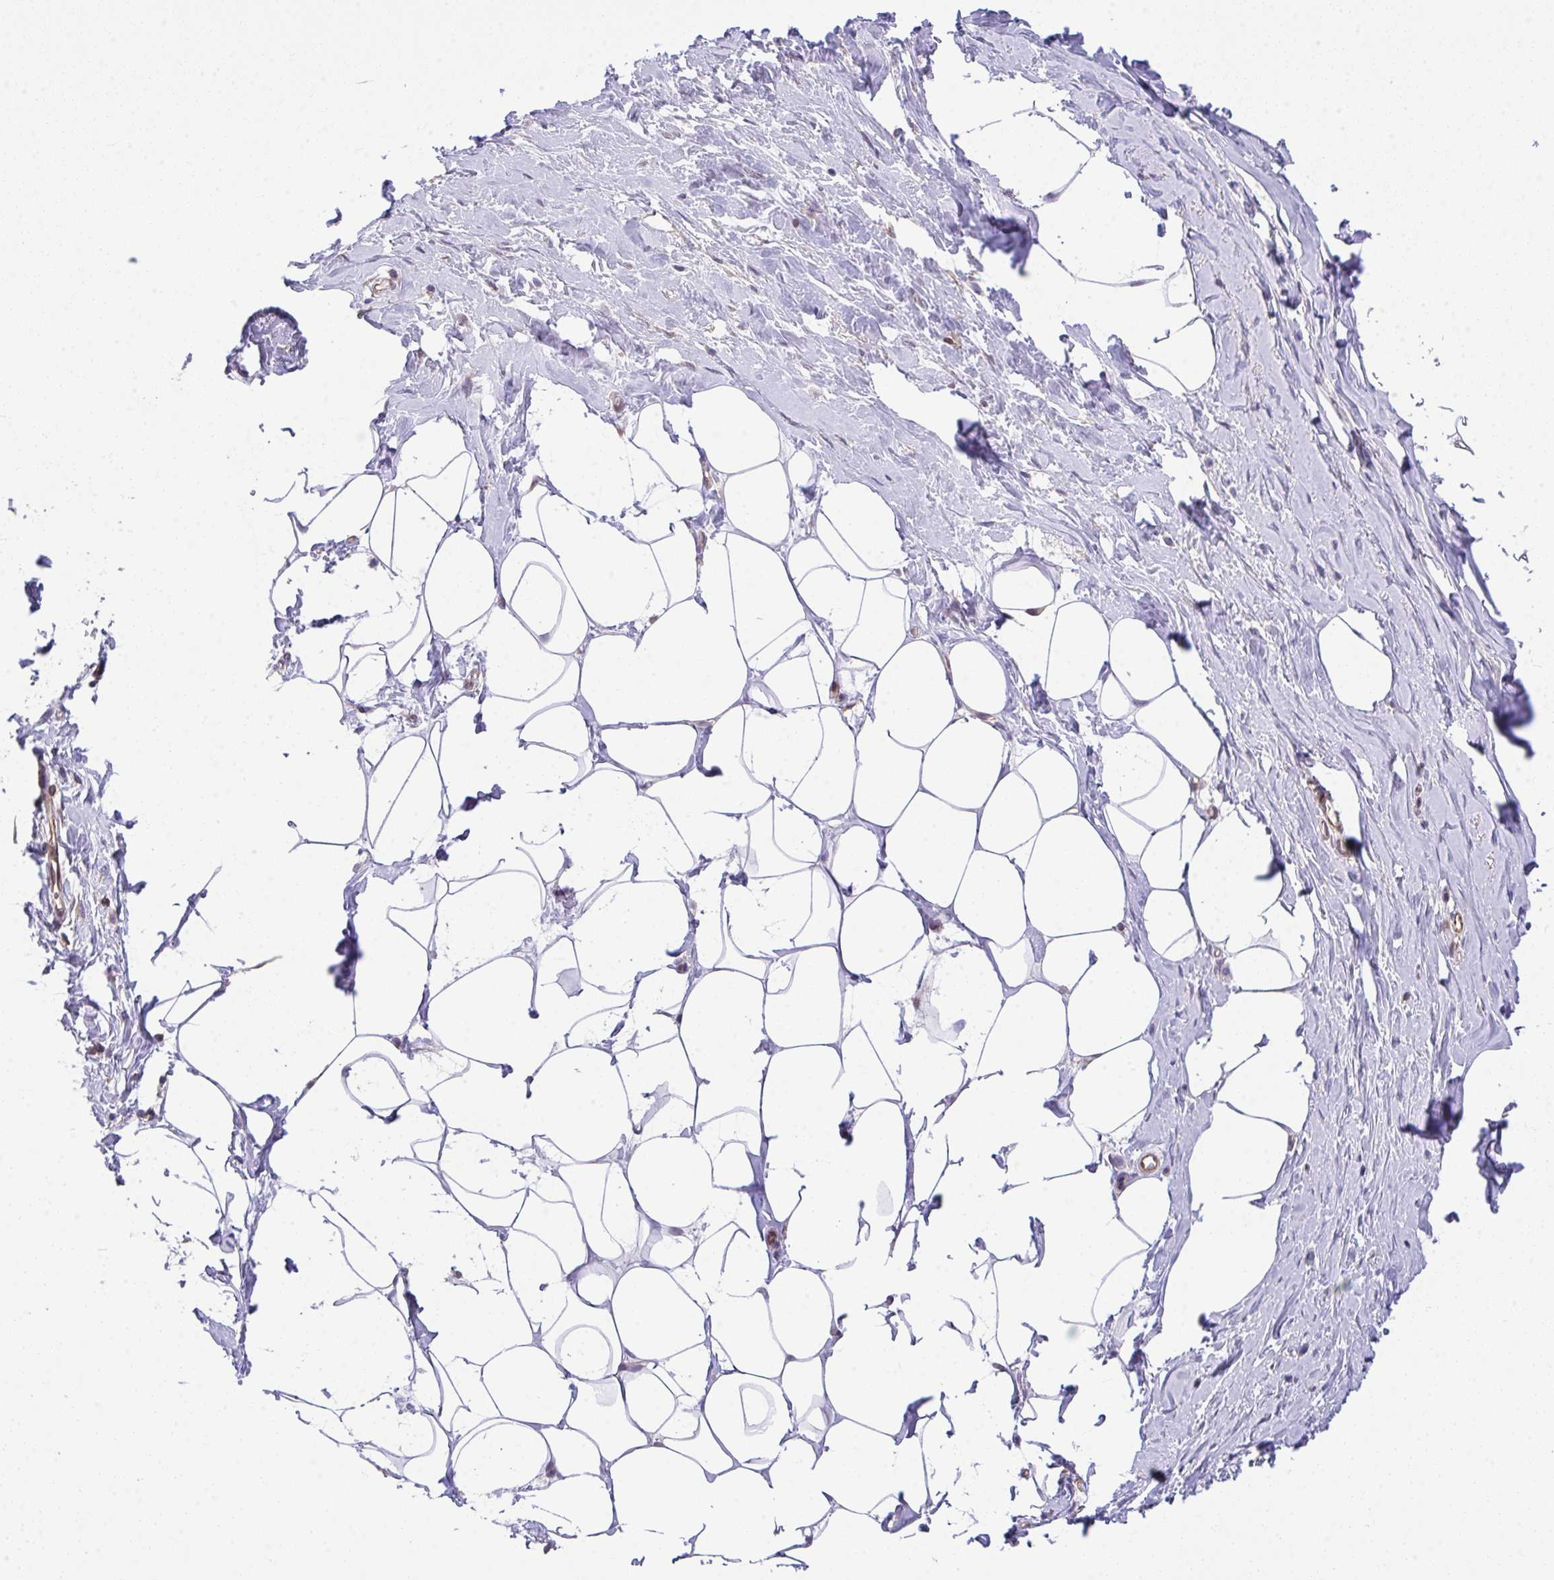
{"staining": {"intensity": "negative", "quantity": "none", "location": "none"}, "tissue": "breast", "cell_type": "Adipocytes", "image_type": "normal", "snomed": [{"axis": "morphology", "description": "Normal tissue, NOS"}, {"axis": "topography", "description": "Breast"}], "caption": "Photomicrograph shows no significant protein staining in adipocytes of normal breast. (DAB immunohistochemistry with hematoxylin counter stain).", "gene": "TMEM229A", "patient": {"sex": "female", "age": 27}}